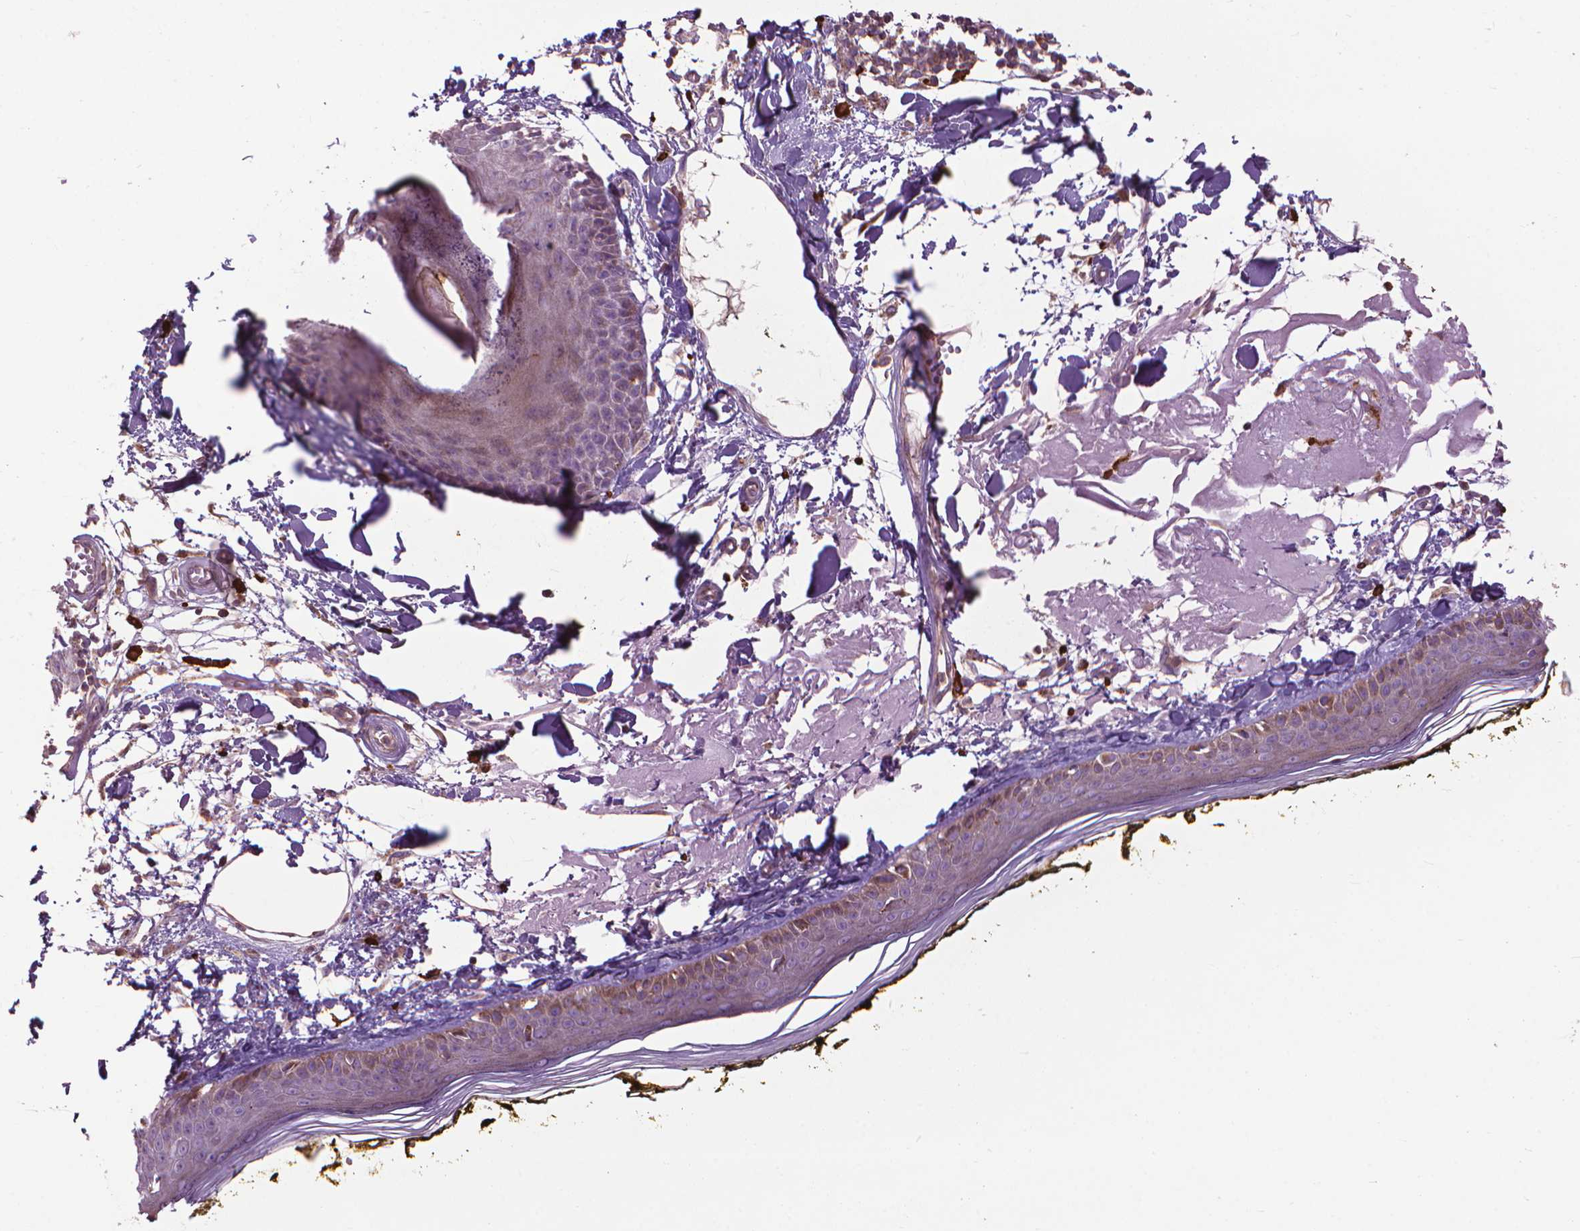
{"staining": {"intensity": "weak", "quantity": ">75%", "location": "cytoplasmic/membranous"}, "tissue": "skin", "cell_type": "Fibroblasts", "image_type": "normal", "snomed": [{"axis": "morphology", "description": "Normal tissue, NOS"}, {"axis": "topography", "description": "Skin"}], "caption": "Immunohistochemistry (DAB (3,3'-diaminobenzidine)) staining of unremarkable skin exhibits weak cytoplasmic/membranous protein positivity in approximately >75% of fibroblasts. The staining was performed using DAB (3,3'-diaminobenzidine) to visualize the protein expression in brown, while the nuclei were stained in blue with hematoxylin (Magnification: 20x).", "gene": "MYH14", "patient": {"sex": "male", "age": 76}}